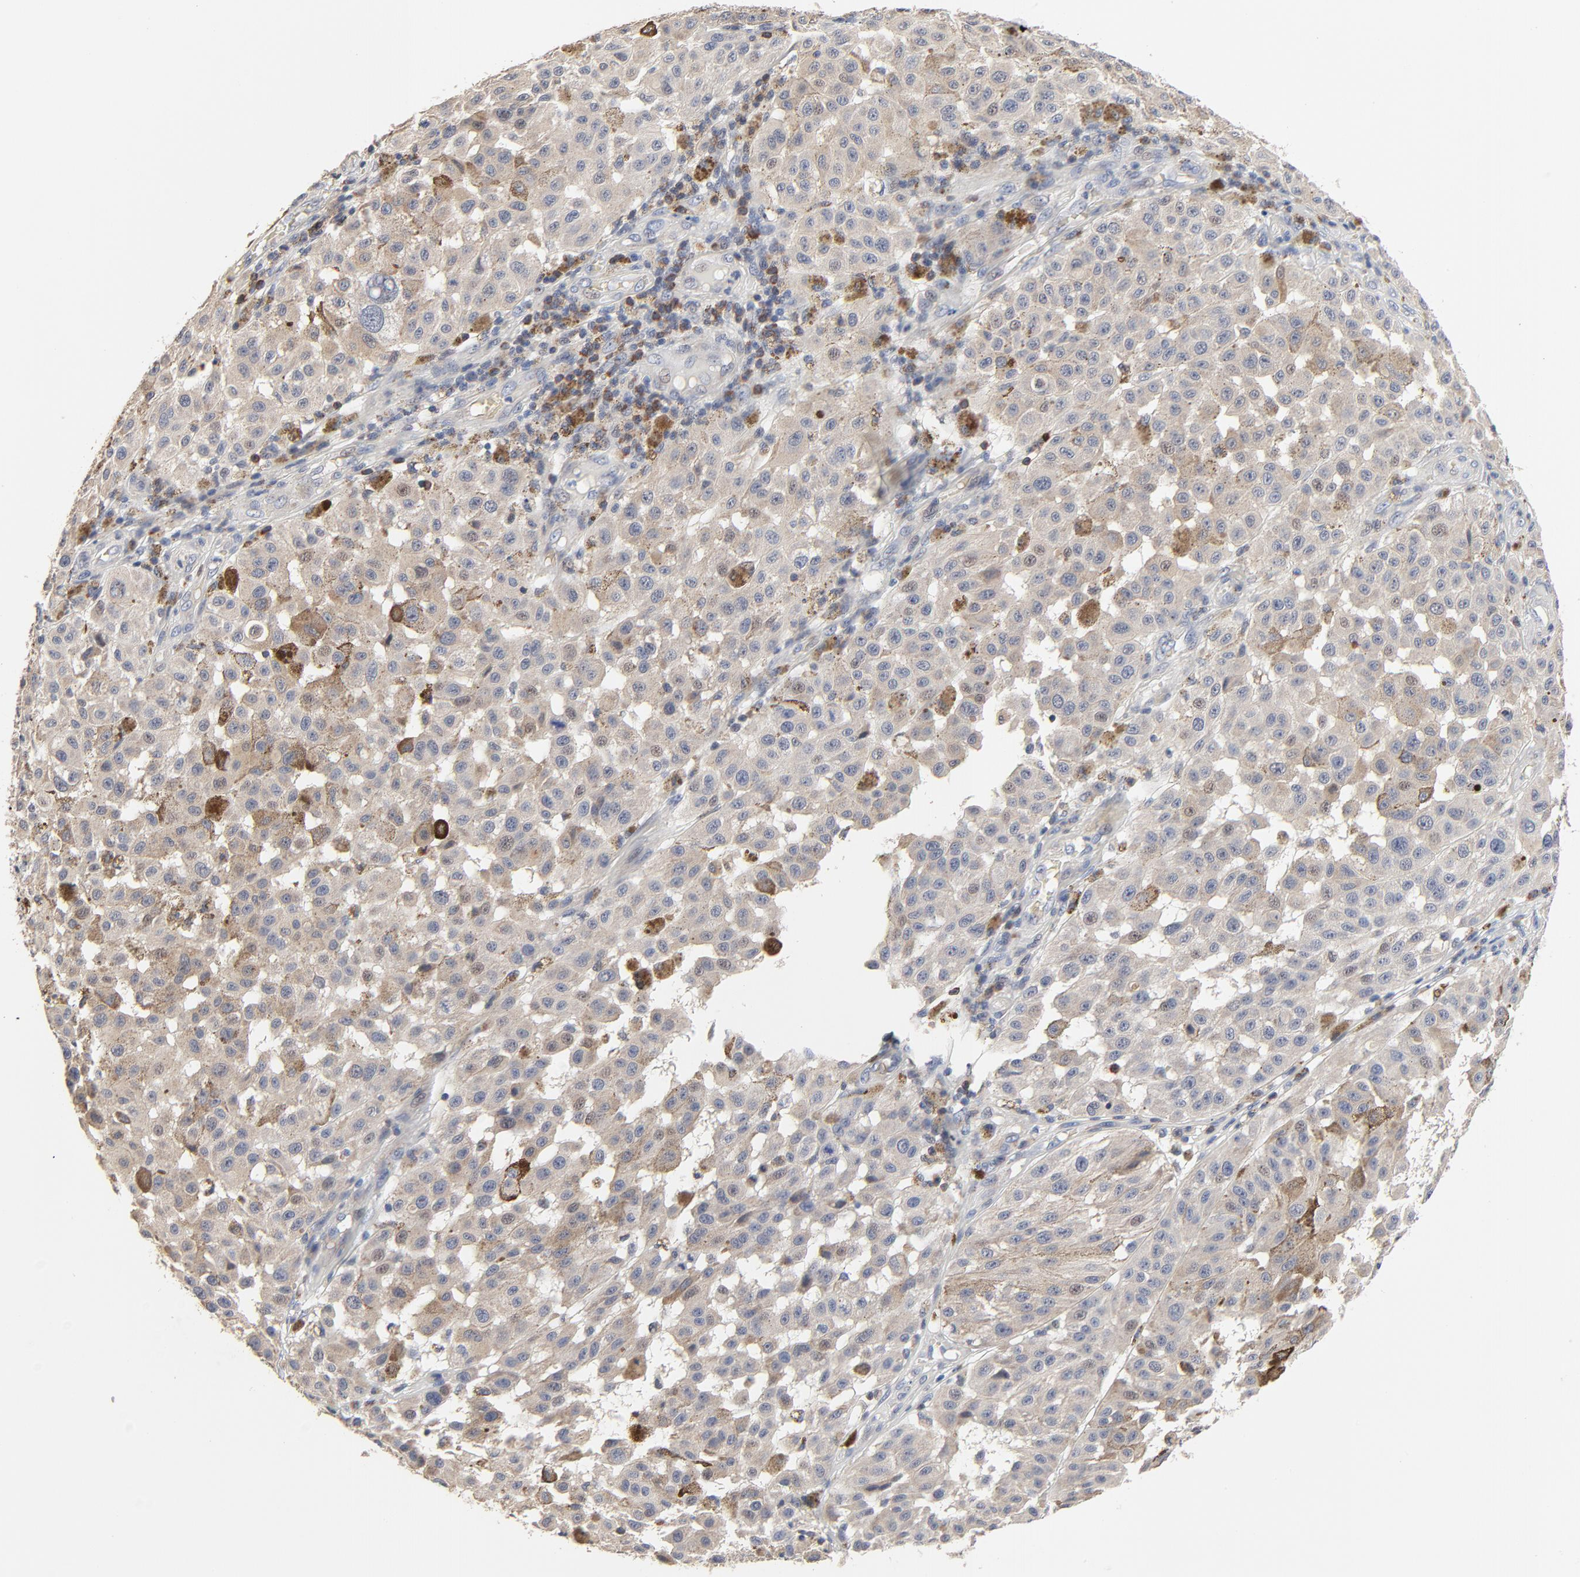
{"staining": {"intensity": "negative", "quantity": "none", "location": "none"}, "tissue": "melanoma", "cell_type": "Tumor cells", "image_type": "cancer", "snomed": [{"axis": "morphology", "description": "Malignant melanoma, NOS"}, {"axis": "topography", "description": "Skin"}], "caption": "Tumor cells show no significant positivity in melanoma.", "gene": "SKAP1", "patient": {"sex": "female", "age": 64}}